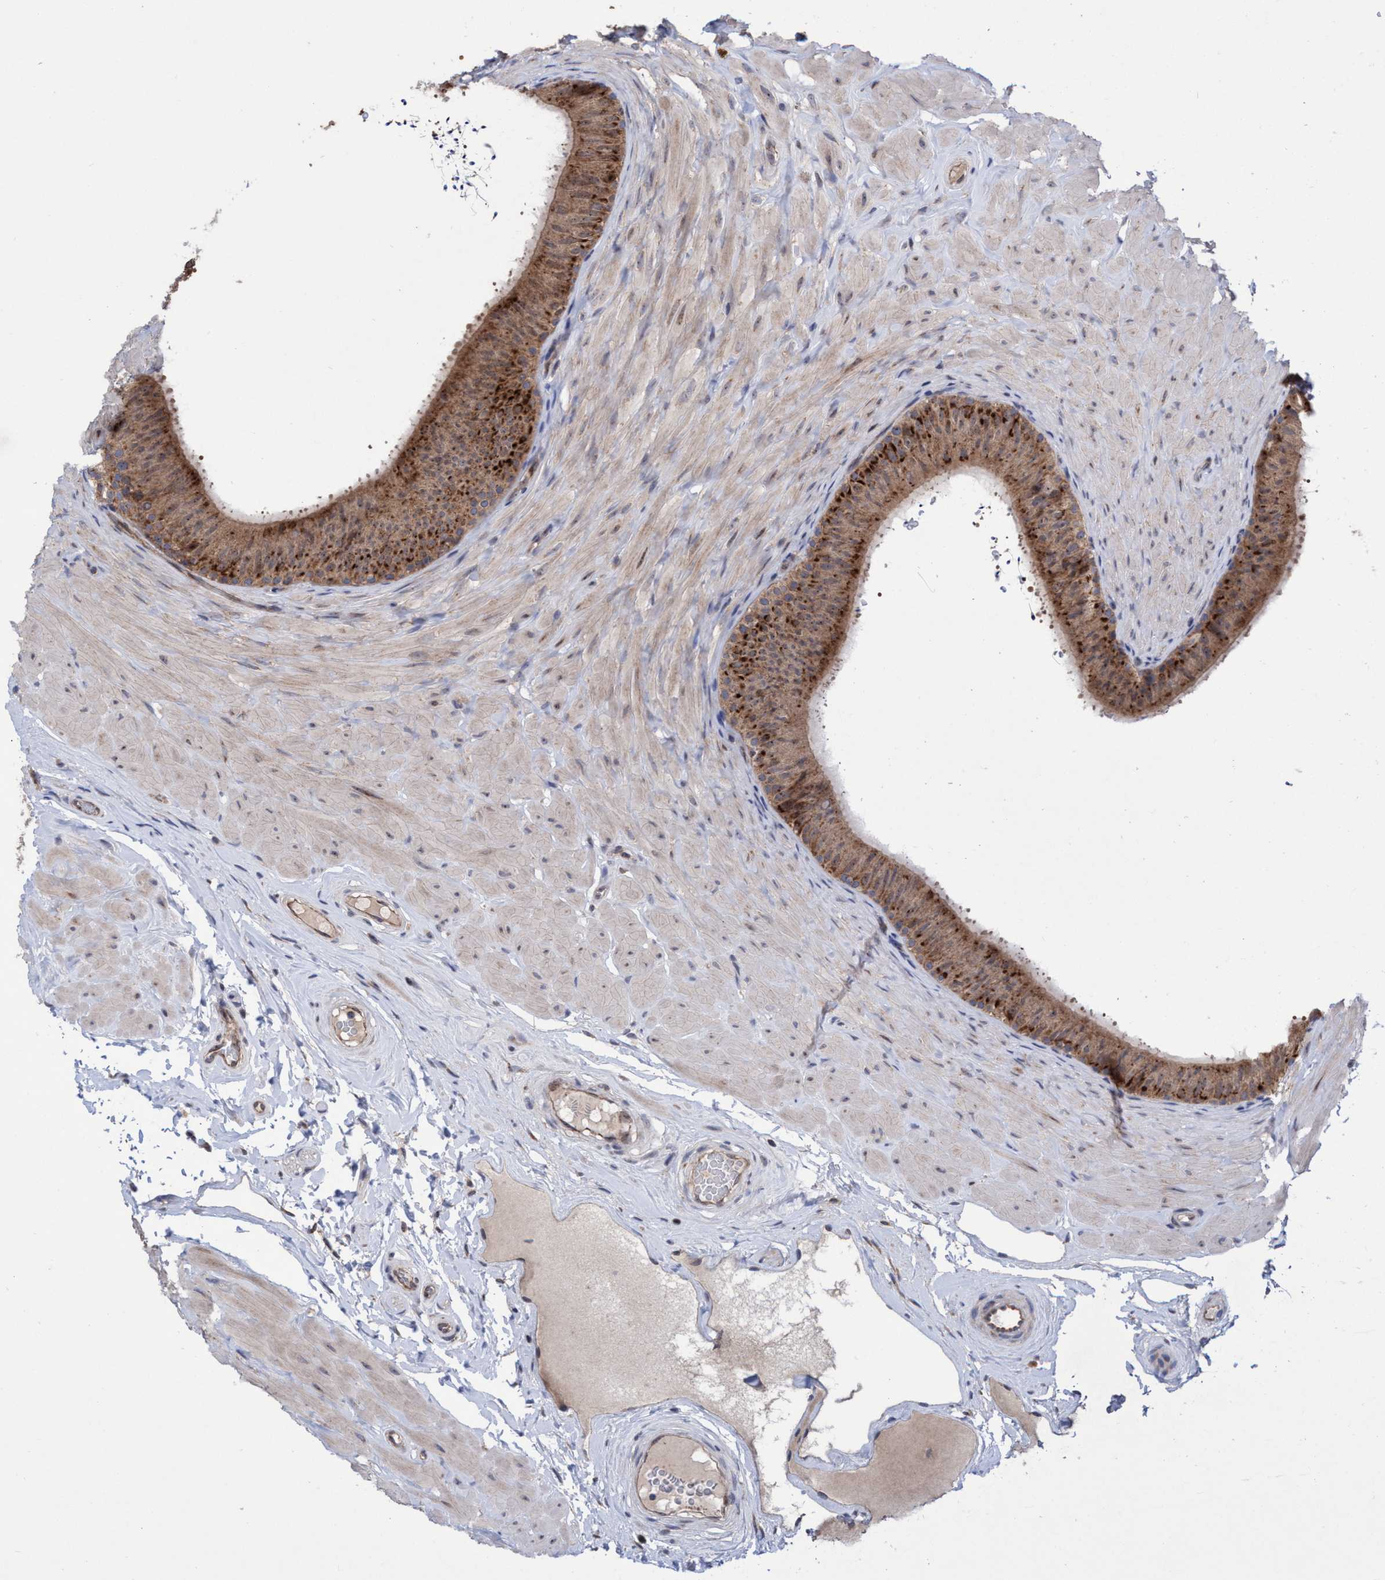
{"staining": {"intensity": "strong", "quantity": ">75%", "location": "cytoplasmic/membranous,nuclear"}, "tissue": "epididymis", "cell_type": "Glandular cells", "image_type": "normal", "snomed": [{"axis": "morphology", "description": "Normal tissue, NOS"}, {"axis": "topography", "description": "Epididymis"}], "caption": "This image displays IHC staining of unremarkable human epididymis, with high strong cytoplasmic/membranous,nuclear staining in about >75% of glandular cells.", "gene": "P2RY14", "patient": {"sex": "male", "age": 34}}